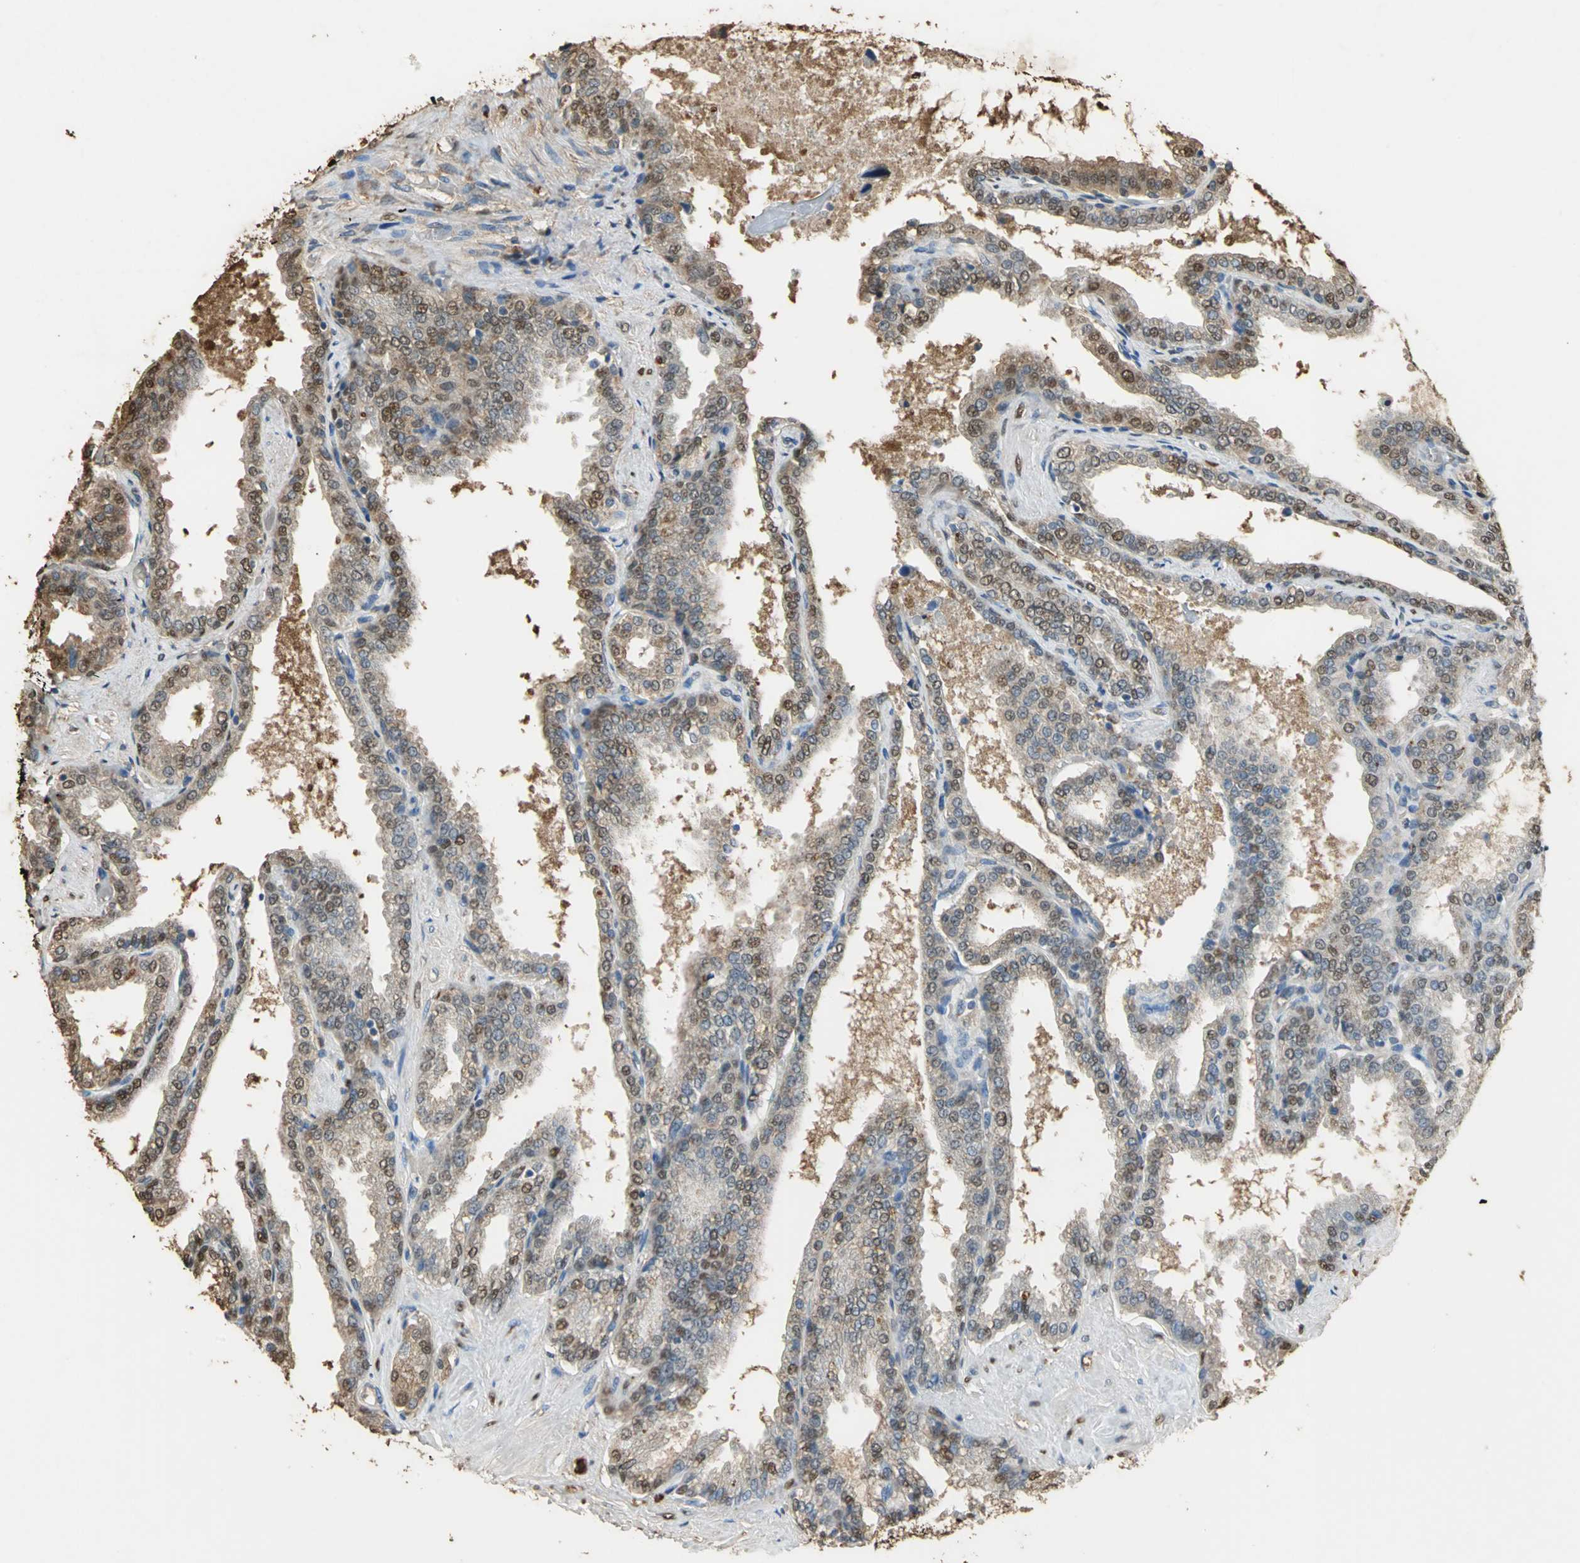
{"staining": {"intensity": "moderate", "quantity": ">75%", "location": "cytoplasmic/membranous"}, "tissue": "seminal vesicle", "cell_type": "Glandular cells", "image_type": "normal", "snomed": [{"axis": "morphology", "description": "Normal tissue, NOS"}, {"axis": "topography", "description": "Seminal veicle"}], "caption": "Immunohistochemical staining of unremarkable seminal vesicle reveals >75% levels of moderate cytoplasmic/membranous protein expression in about >75% of glandular cells. Immunohistochemistry (ihc) stains the protein of interest in brown and the nuclei are stained blue.", "gene": "GAPDH", "patient": {"sex": "male", "age": 46}}